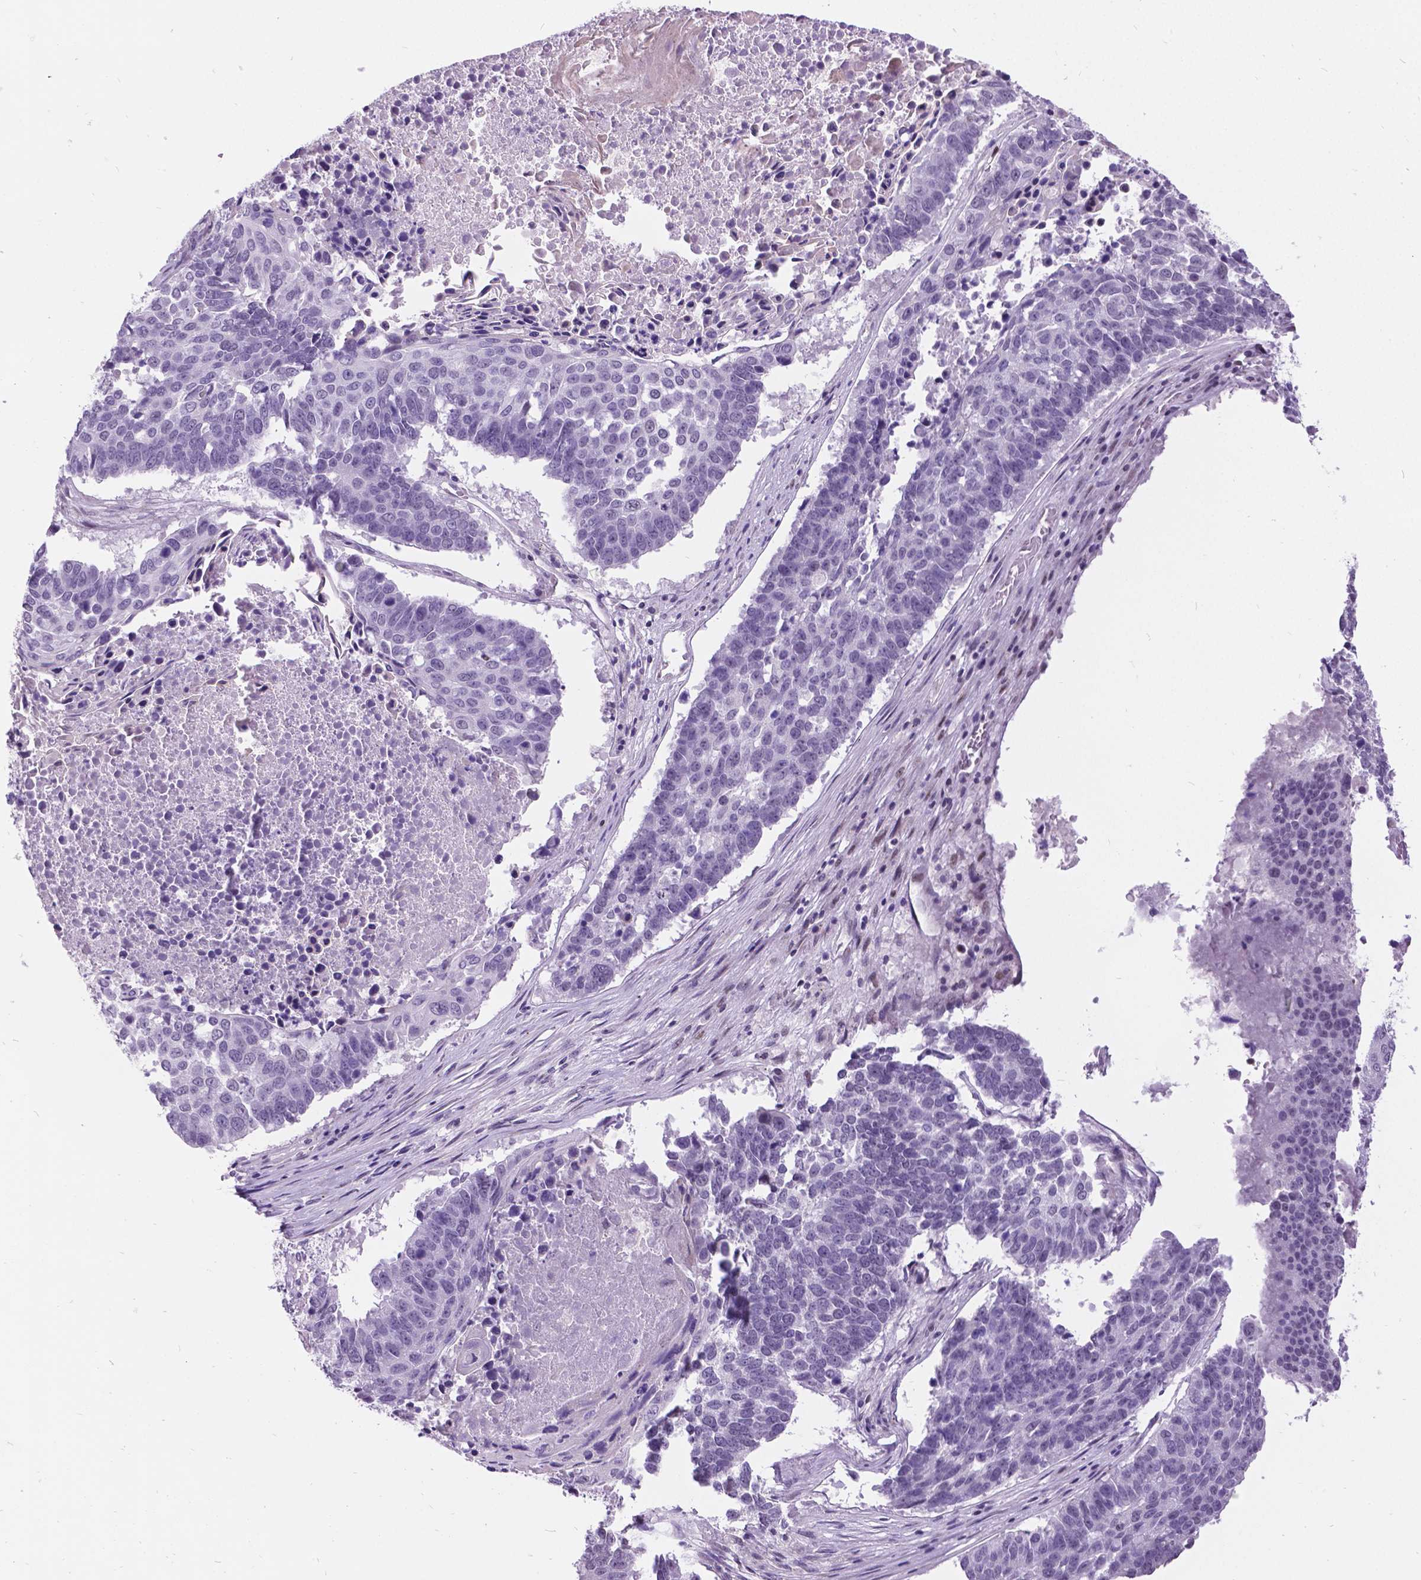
{"staining": {"intensity": "negative", "quantity": "none", "location": "none"}, "tissue": "lung cancer", "cell_type": "Tumor cells", "image_type": "cancer", "snomed": [{"axis": "morphology", "description": "Squamous cell carcinoma, NOS"}, {"axis": "topography", "description": "Lung"}], "caption": "Tumor cells show no significant positivity in squamous cell carcinoma (lung). Brightfield microscopy of immunohistochemistry (IHC) stained with DAB (brown) and hematoxylin (blue), captured at high magnification.", "gene": "DPF3", "patient": {"sex": "male", "age": 73}}